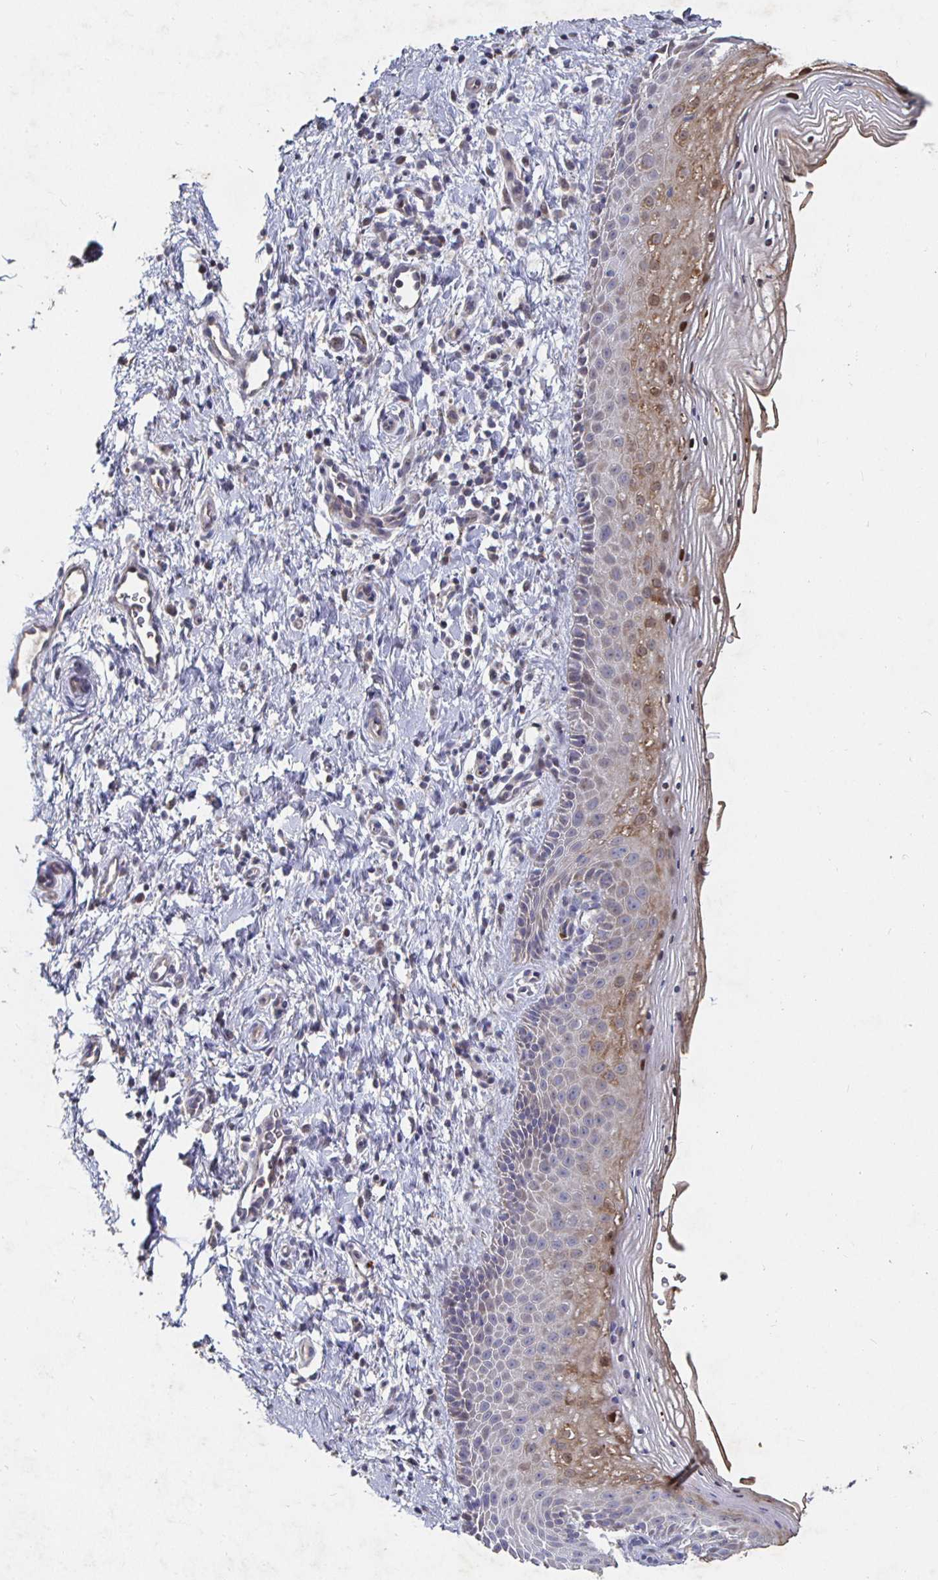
{"staining": {"intensity": "moderate", "quantity": "25%-75%", "location": "cytoplasmic/membranous,nuclear"}, "tissue": "vagina", "cell_type": "Squamous epithelial cells", "image_type": "normal", "snomed": [{"axis": "morphology", "description": "Normal tissue, NOS"}, {"axis": "topography", "description": "Vagina"}], "caption": "A brown stain labels moderate cytoplasmic/membranous,nuclear staining of a protein in squamous epithelial cells of unremarkable vagina.", "gene": "NRSN1", "patient": {"sex": "female", "age": 51}}